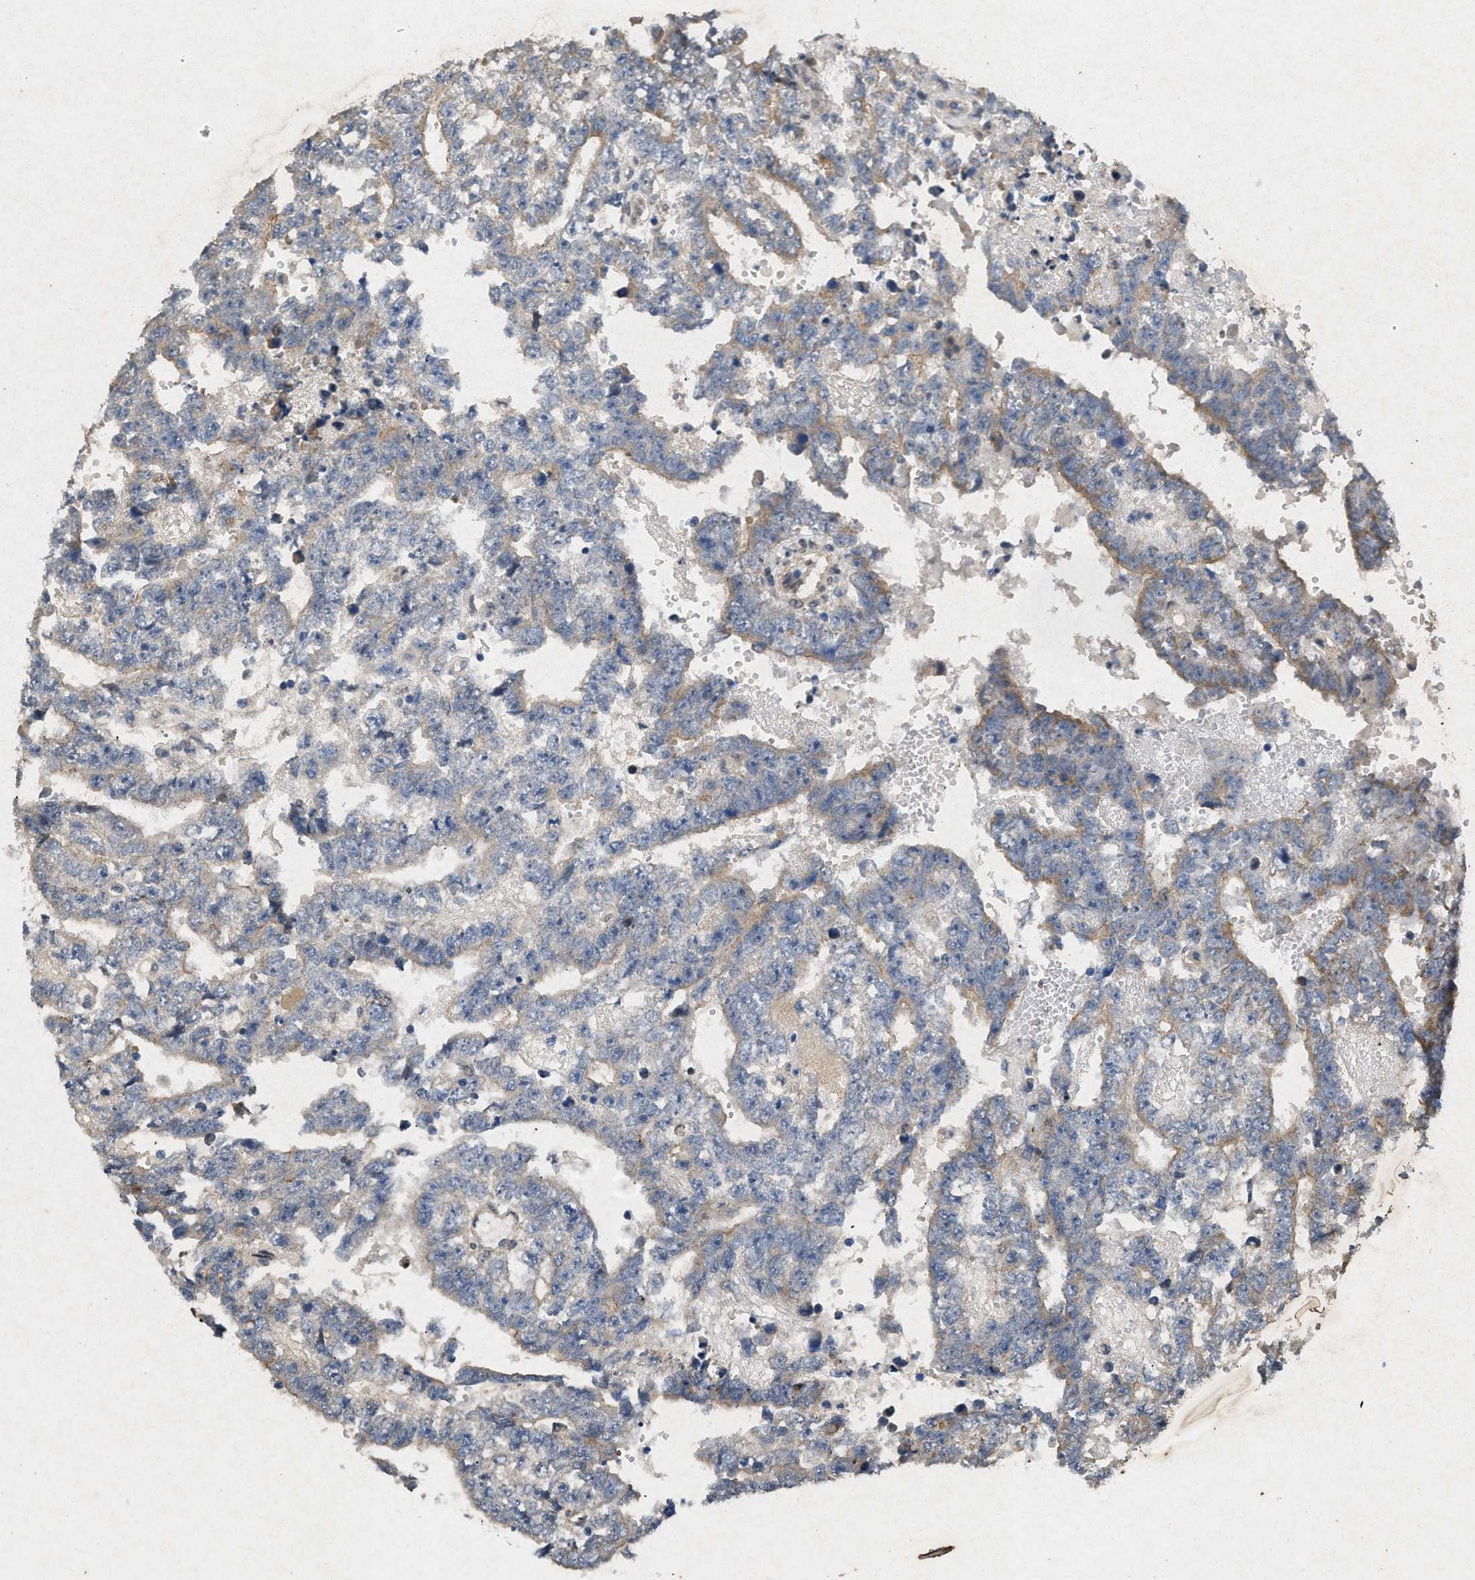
{"staining": {"intensity": "moderate", "quantity": "25%-75%", "location": "cytoplasmic/membranous"}, "tissue": "testis cancer", "cell_type": "Tumor cells", "image_type": "cancer", "snomed": [{"axis": "morphology", "description": "Carcinoma, Embryonal, NOS"}, {"axis": "topography", "description": "Testis"}], "caption": "Immunohistochemistry (IHC) photomicrograph of testis cancer stained for a protein (brown), which demonstrates medium levels of moderate cytoplasmic/membranous expression in about 25%-75% of tumor cells.", "gene": "PRKG2", "patient": {"sex": "male", "age": 25}}